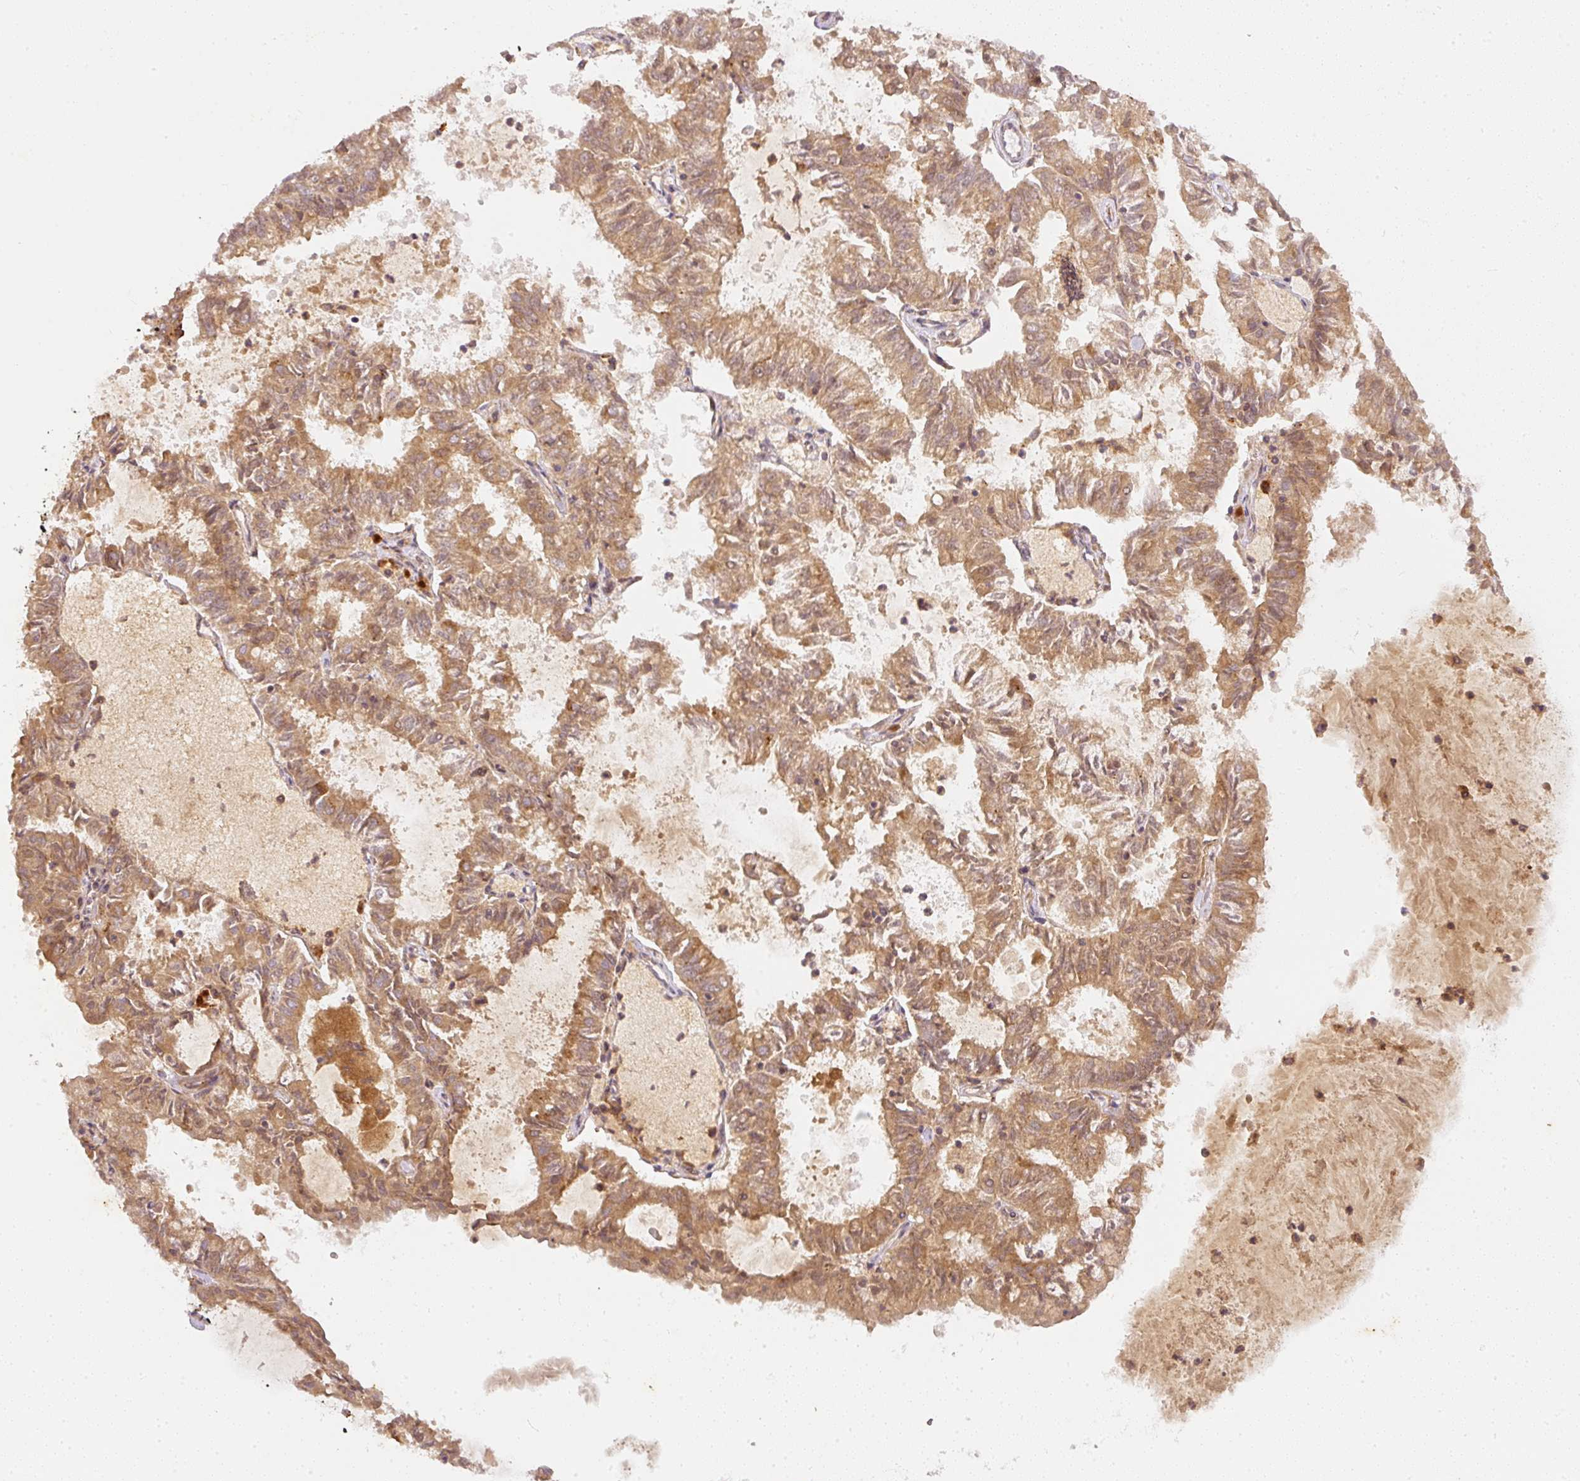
{"staining": {"intensity": "moderate", "quantity": ">75%", "location": "cytoplasmic/membranous"}, "tissue": "endometrial cancer", "cell_type": "Tumor cells", "image_type": "cancer", "snomed": [{"axis": "morphology", "description": "Adenocarcinoma, NOS"}, {"axis": "topography", "description": "Endometrium"}], "caption": "Human endometrial cancer (adenocarcinoma) stained for a protein (brown) exhibits moderate cytoplasmic/membranous positive staining in approximately >75% of tumor cells.", "gene": "ZNF580", "patient": {"sex": "female", "age": 57}}